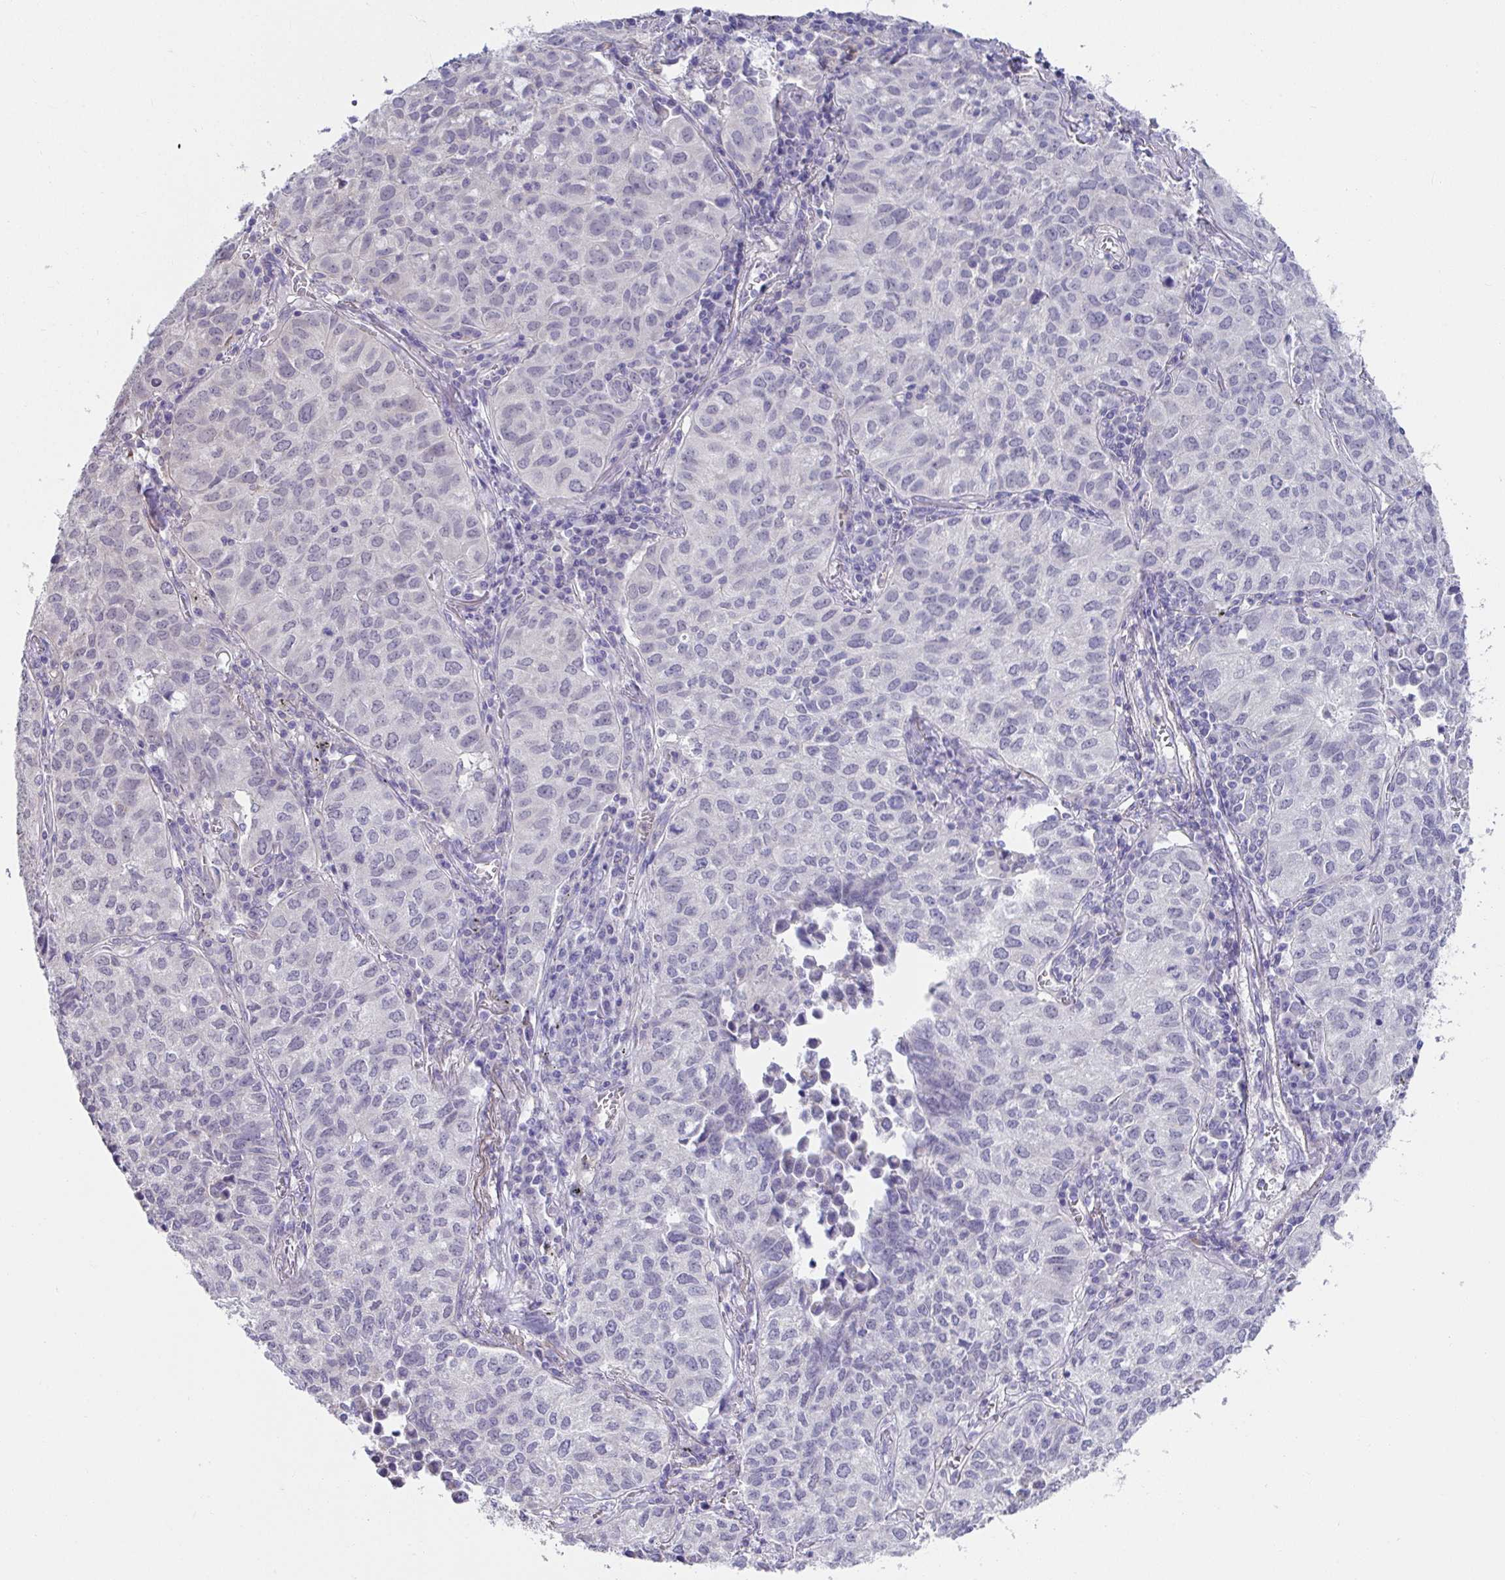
{"staining": {"intensity": "negative", "quantity": "none", "location": "none"}, "tissue": "lung cancer", "cell_type": "Tumor cells", "image_type": "cancer", "snomed": [{"axis": "morphology", "description": "Adenocarcinoma, NOS"}, {"axis": "topography", "description": "Lung"}], "caption": "There is no significant expression in tumor cells of lung adenocarcinoma.", "gene": "CXCR1", "patient": {"sex": "female", "age": 50}}